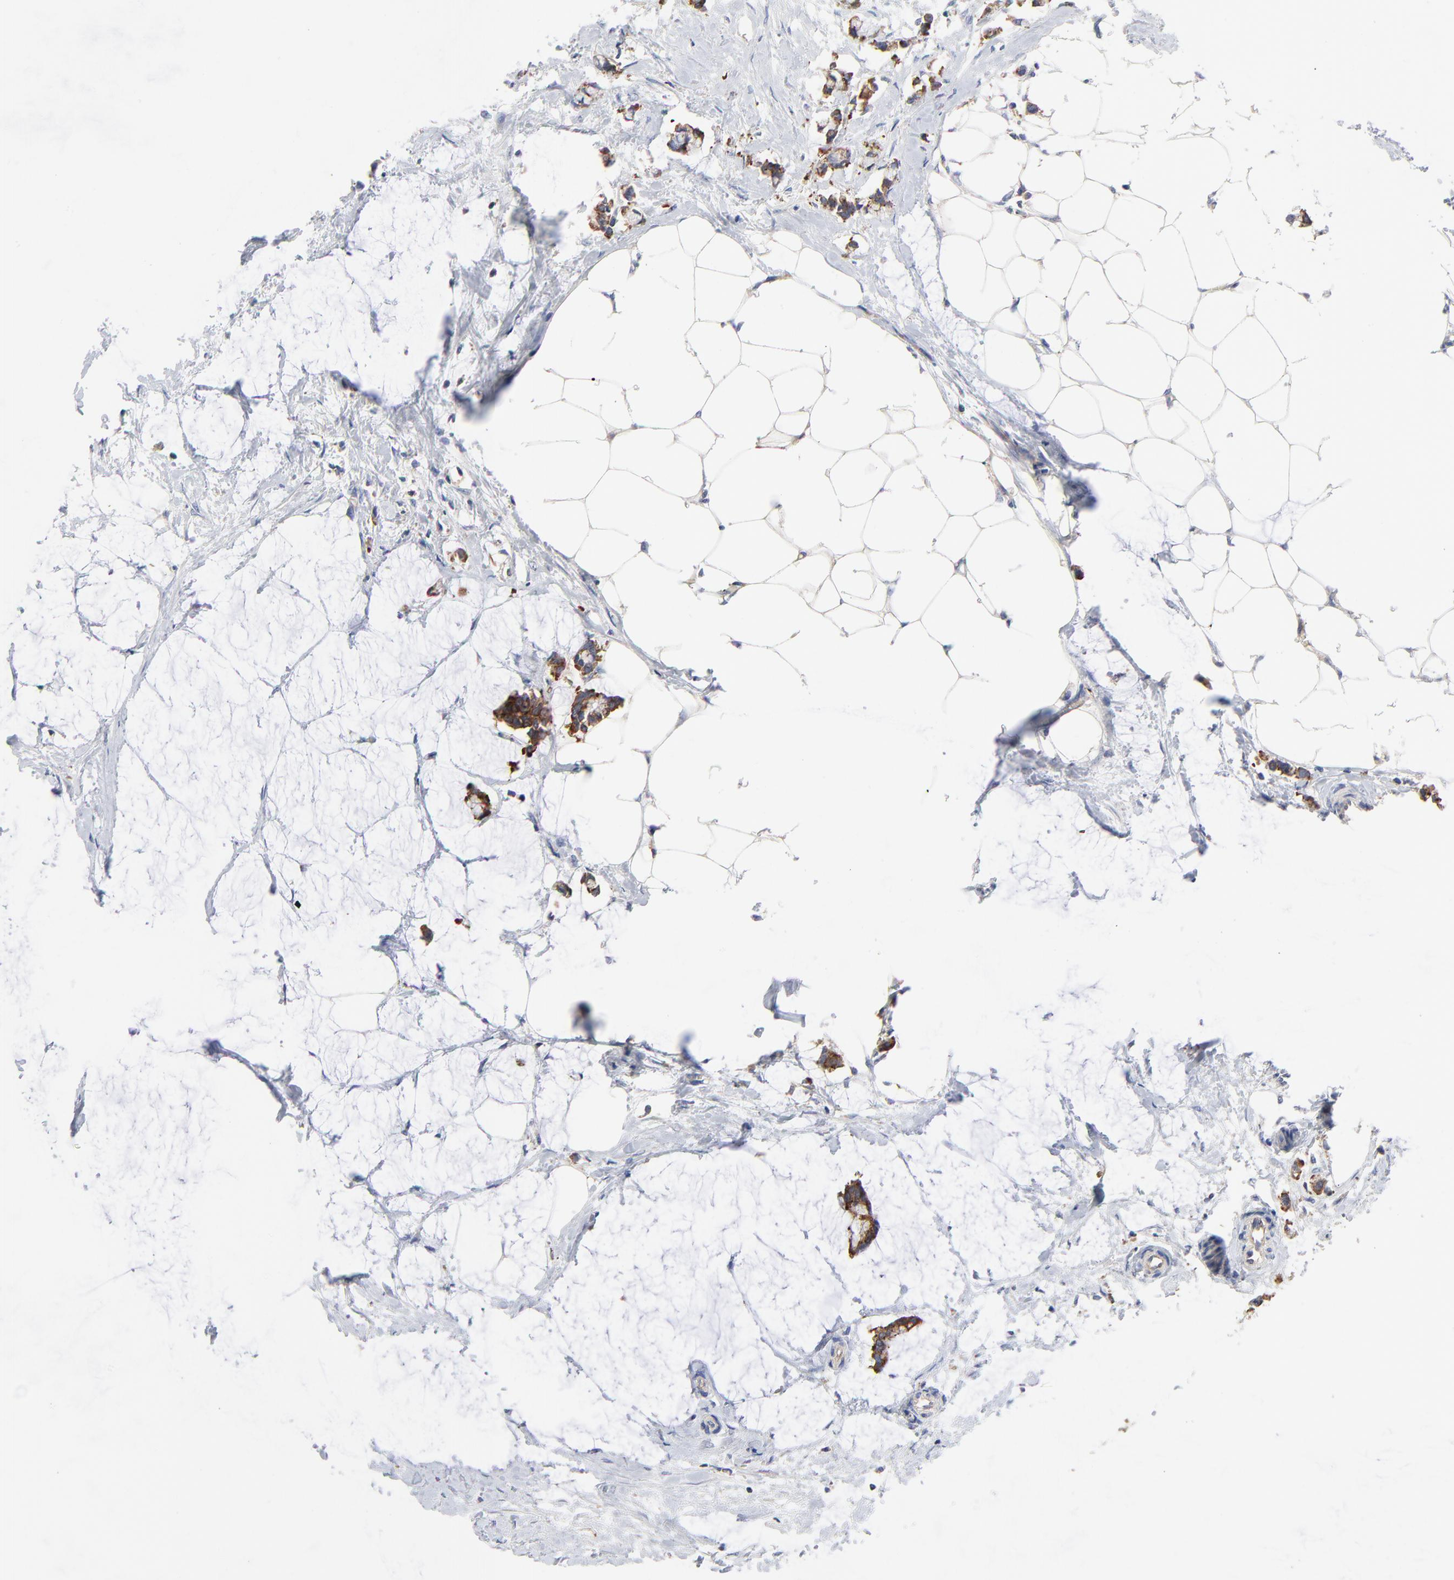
{"staining": {"intensity": "strong", "quantity": ">75%", "location": "cytoplasmic/membranous"}, "tissue": "colorectal cancer", "cell_type": "Tumor cells", "image_type": "cancer", "snomed": [{"axis": "morphology", "description": "Normal tissue, NOS"}, {"axis": "morphology", "description": "Adenocarcinoma, NOS"}, {"axis": "topography", "description": "Colon"}, {"axis": "topography", "description": "Peripheral nerve tissue"}], "caption": "Strong cytoplasmic/membranous staining for a protein is present in about >75% of tumor cells of colorectal cancer (adenocarcinoma) using IHC.", "gene": "CD2AP", "patient": {"sex": "male", "age": 14}}